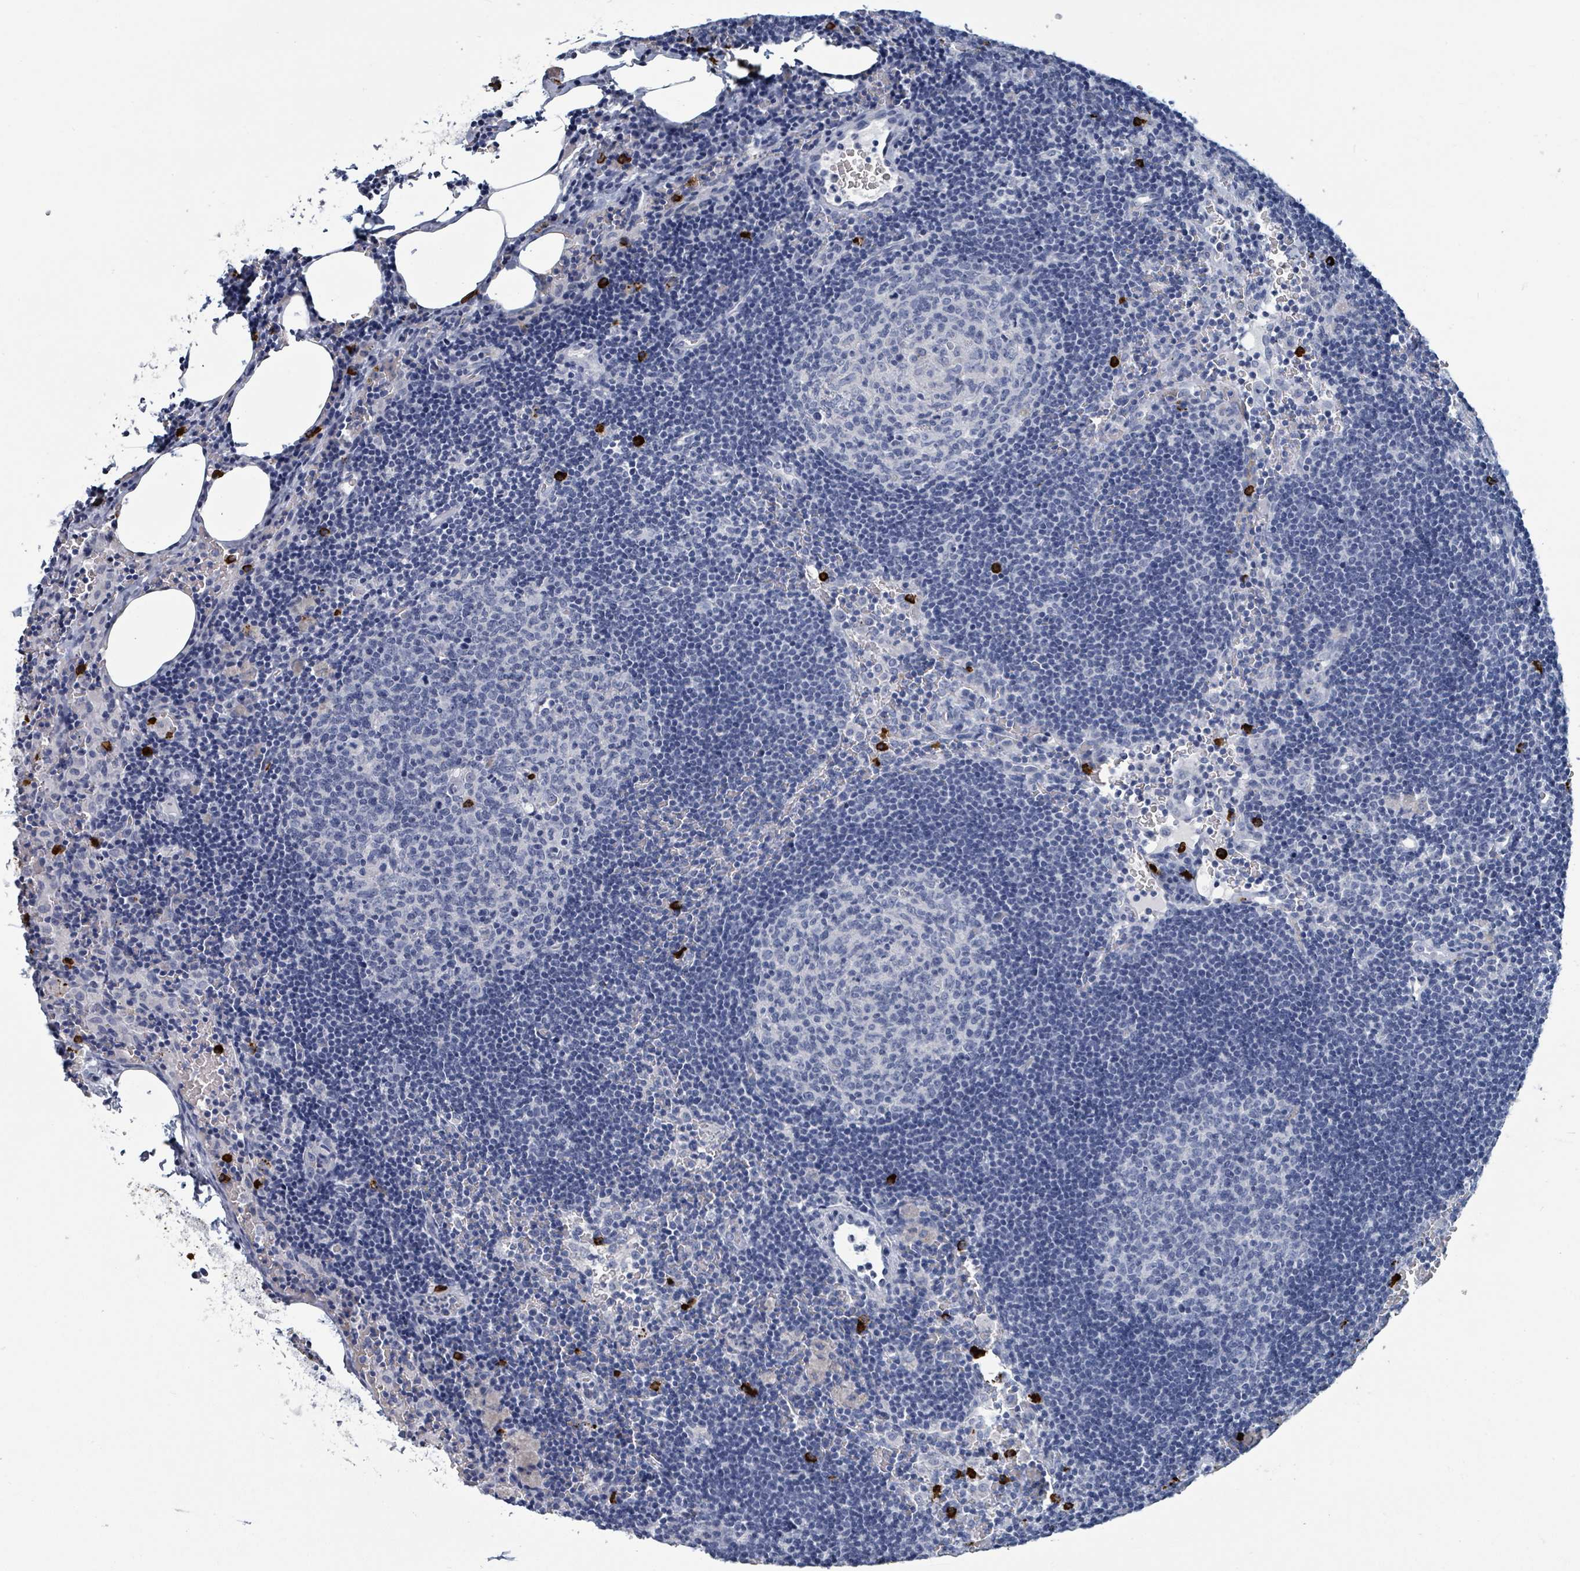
{"staining": {"intensity": "negative", "quantity": "none", "location": "none"}, "tissue": "lymph node", "cell_type": "Germinal center cells", "image_type": "normal", "snomed": [{"axis": "morphology", "description": "Normal tissue, NOS"}, {"axis": "topography", "description": "Lymph node"}], "caption": "IHC micrograph of normal human lymph node stained for a protein (brown), which exhibits no positivity in germinal center cells.", "gene": "VPS13D", "patient": {"sex": "male", "age": 62}}